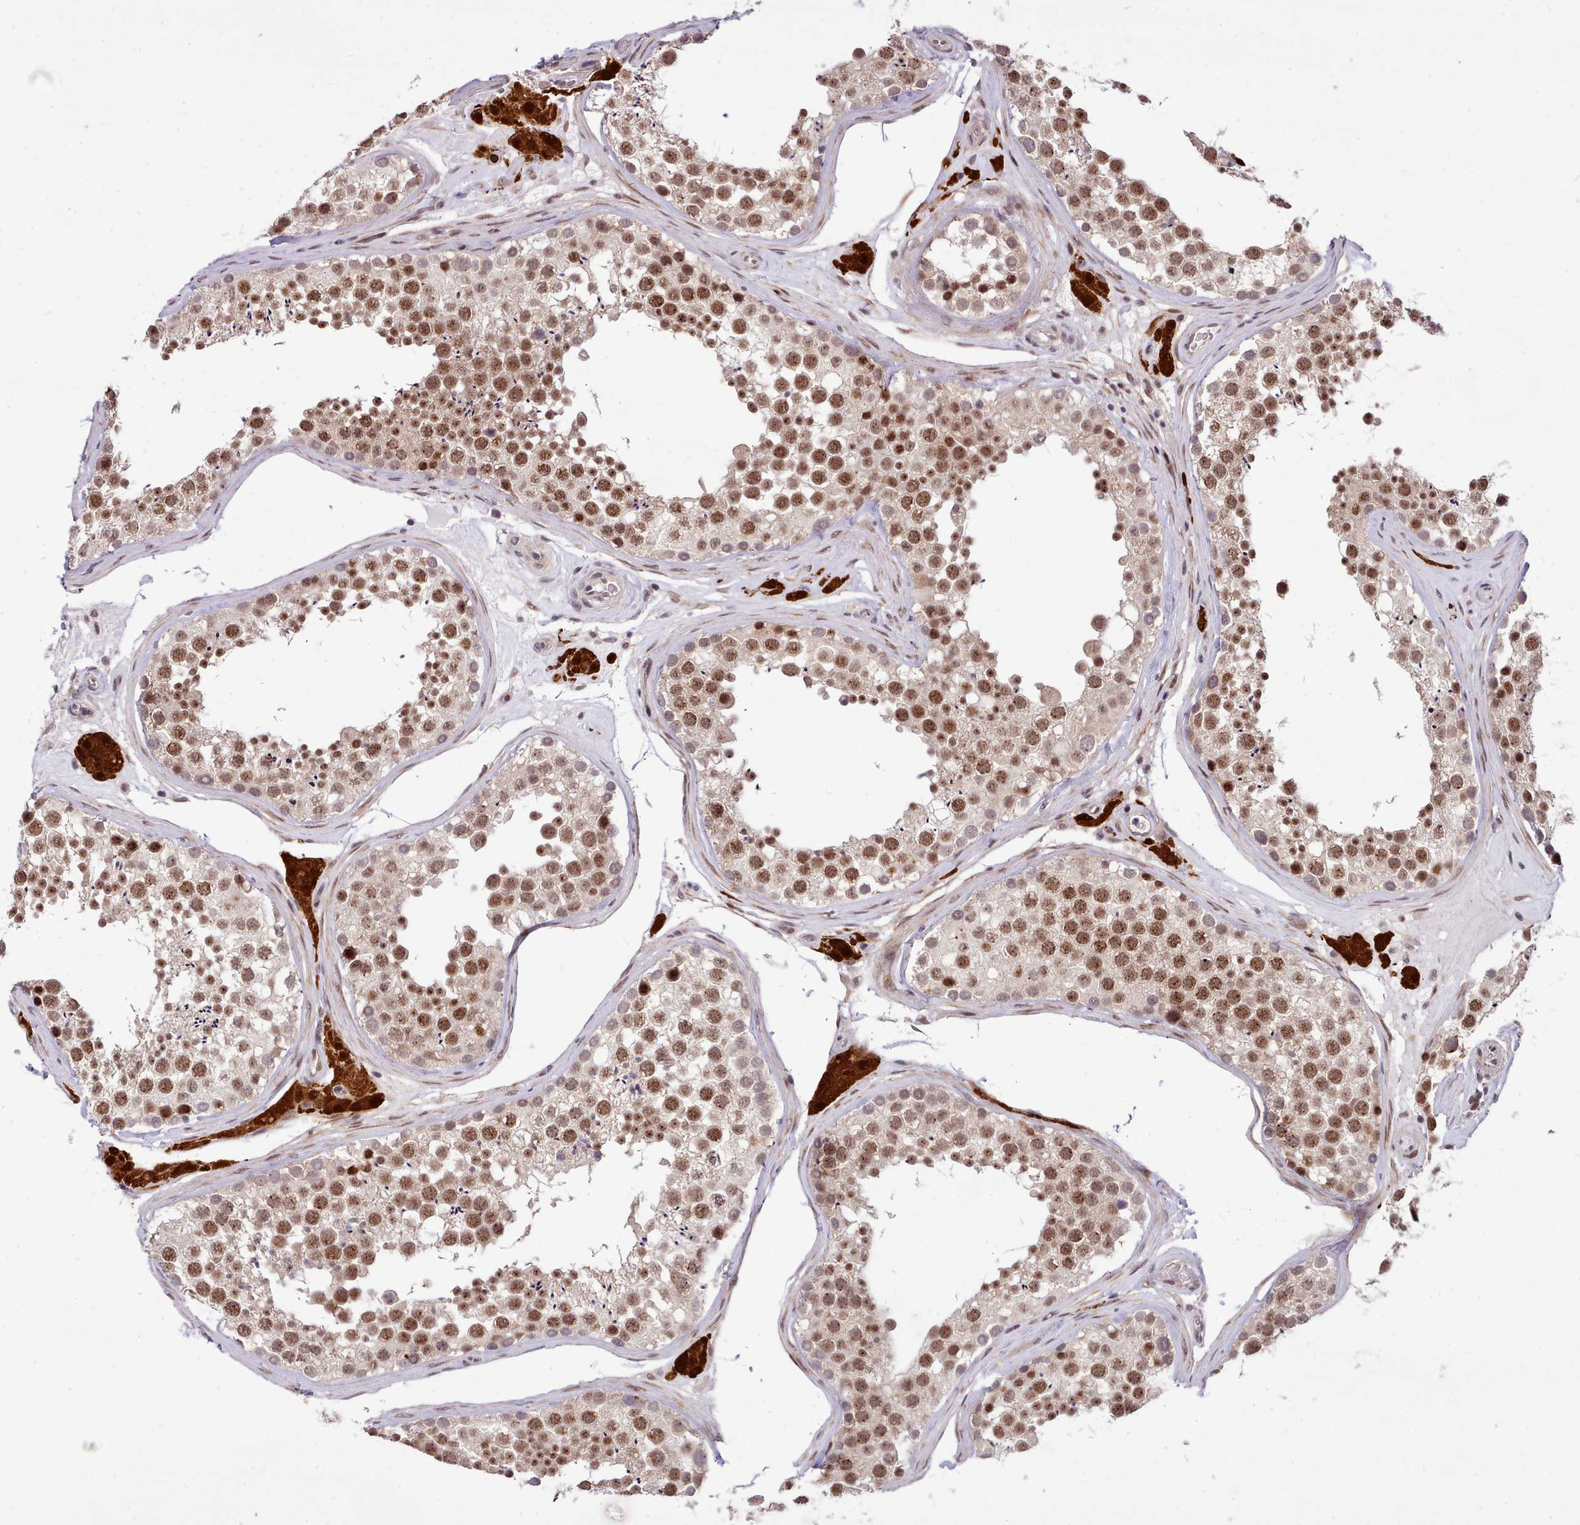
{"staining": {"intensity": "moderate", "quantity": ">75%", "location": "nuclear"}, "tissue": "testis", "cell_type": "Cells in seminiferous ducts", "image_type": "normal", "snomed": [{"axis": "morphology", "description": "Normal tissue, NOS"}, {"axis": "topography", "description": "Testis"}], "caption": "Testis stained with immunohistochemistry reveals moderate nuclear staining in about >75% of cells in seminiferous ducts. (DAB (3,3'-diaminobenzidine) IHC with brightfield microscopy, high magnification).", "gene": "HOXB7", "patient": {"sex": "male", "age": 46}}